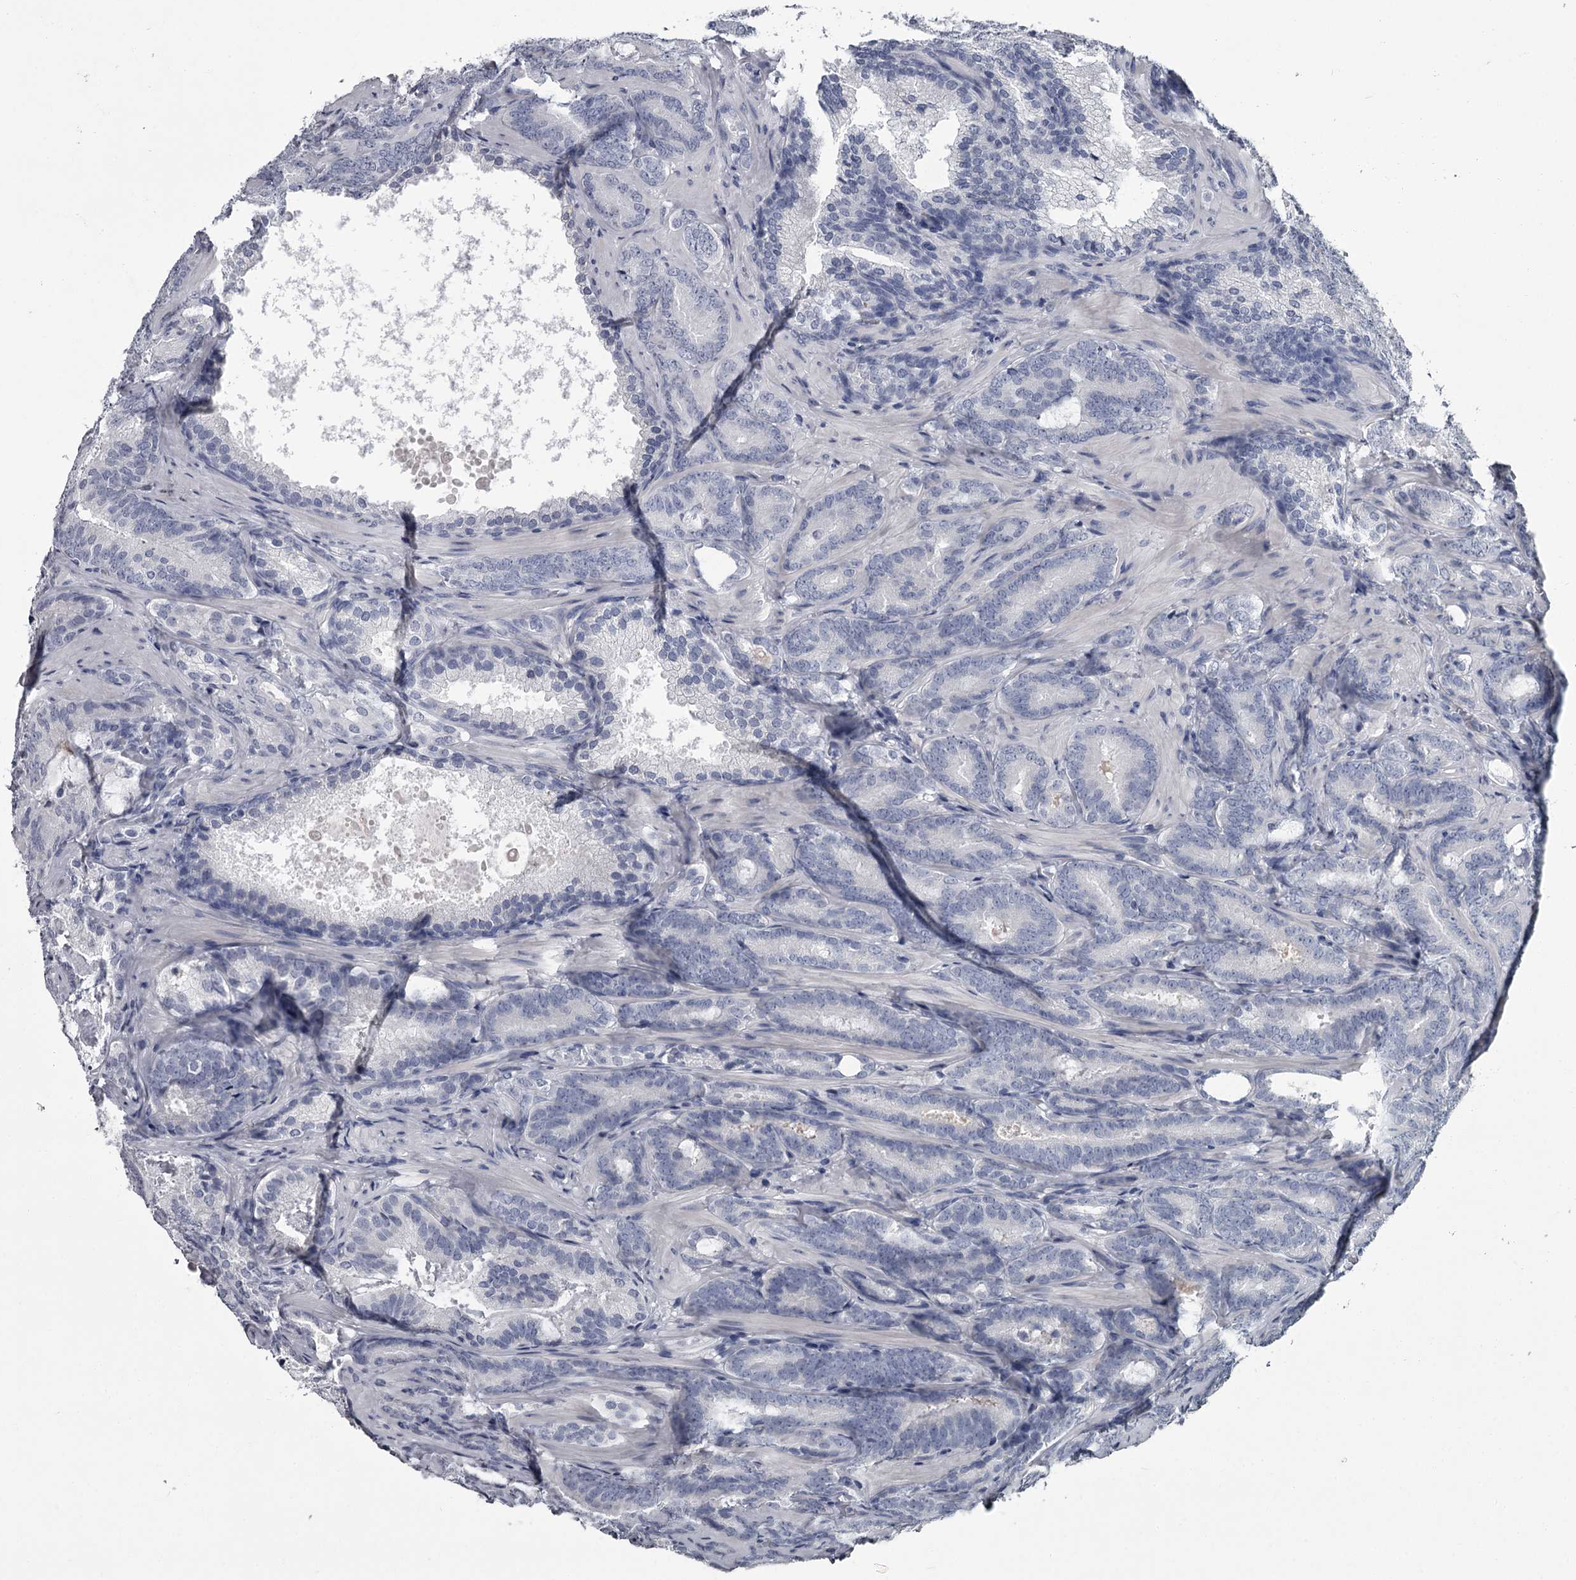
{"staining": {"intensity": "negative", "quantity": "none", "location": "none"}, "tissue": "prostate cancer", "cell_type": "Tumor cells", "image_type": "cancer", "snomed": [{"axis": "morphology", "description": "Adenocarcinoma, Low grade"}, {"axis": "topography", "description": "Prostate"}], "caption": "Tumor cells are negative for protein expression in human prostate cancer.", "gene": "DAO", "patient": {"sex": "male", "age": 60}}